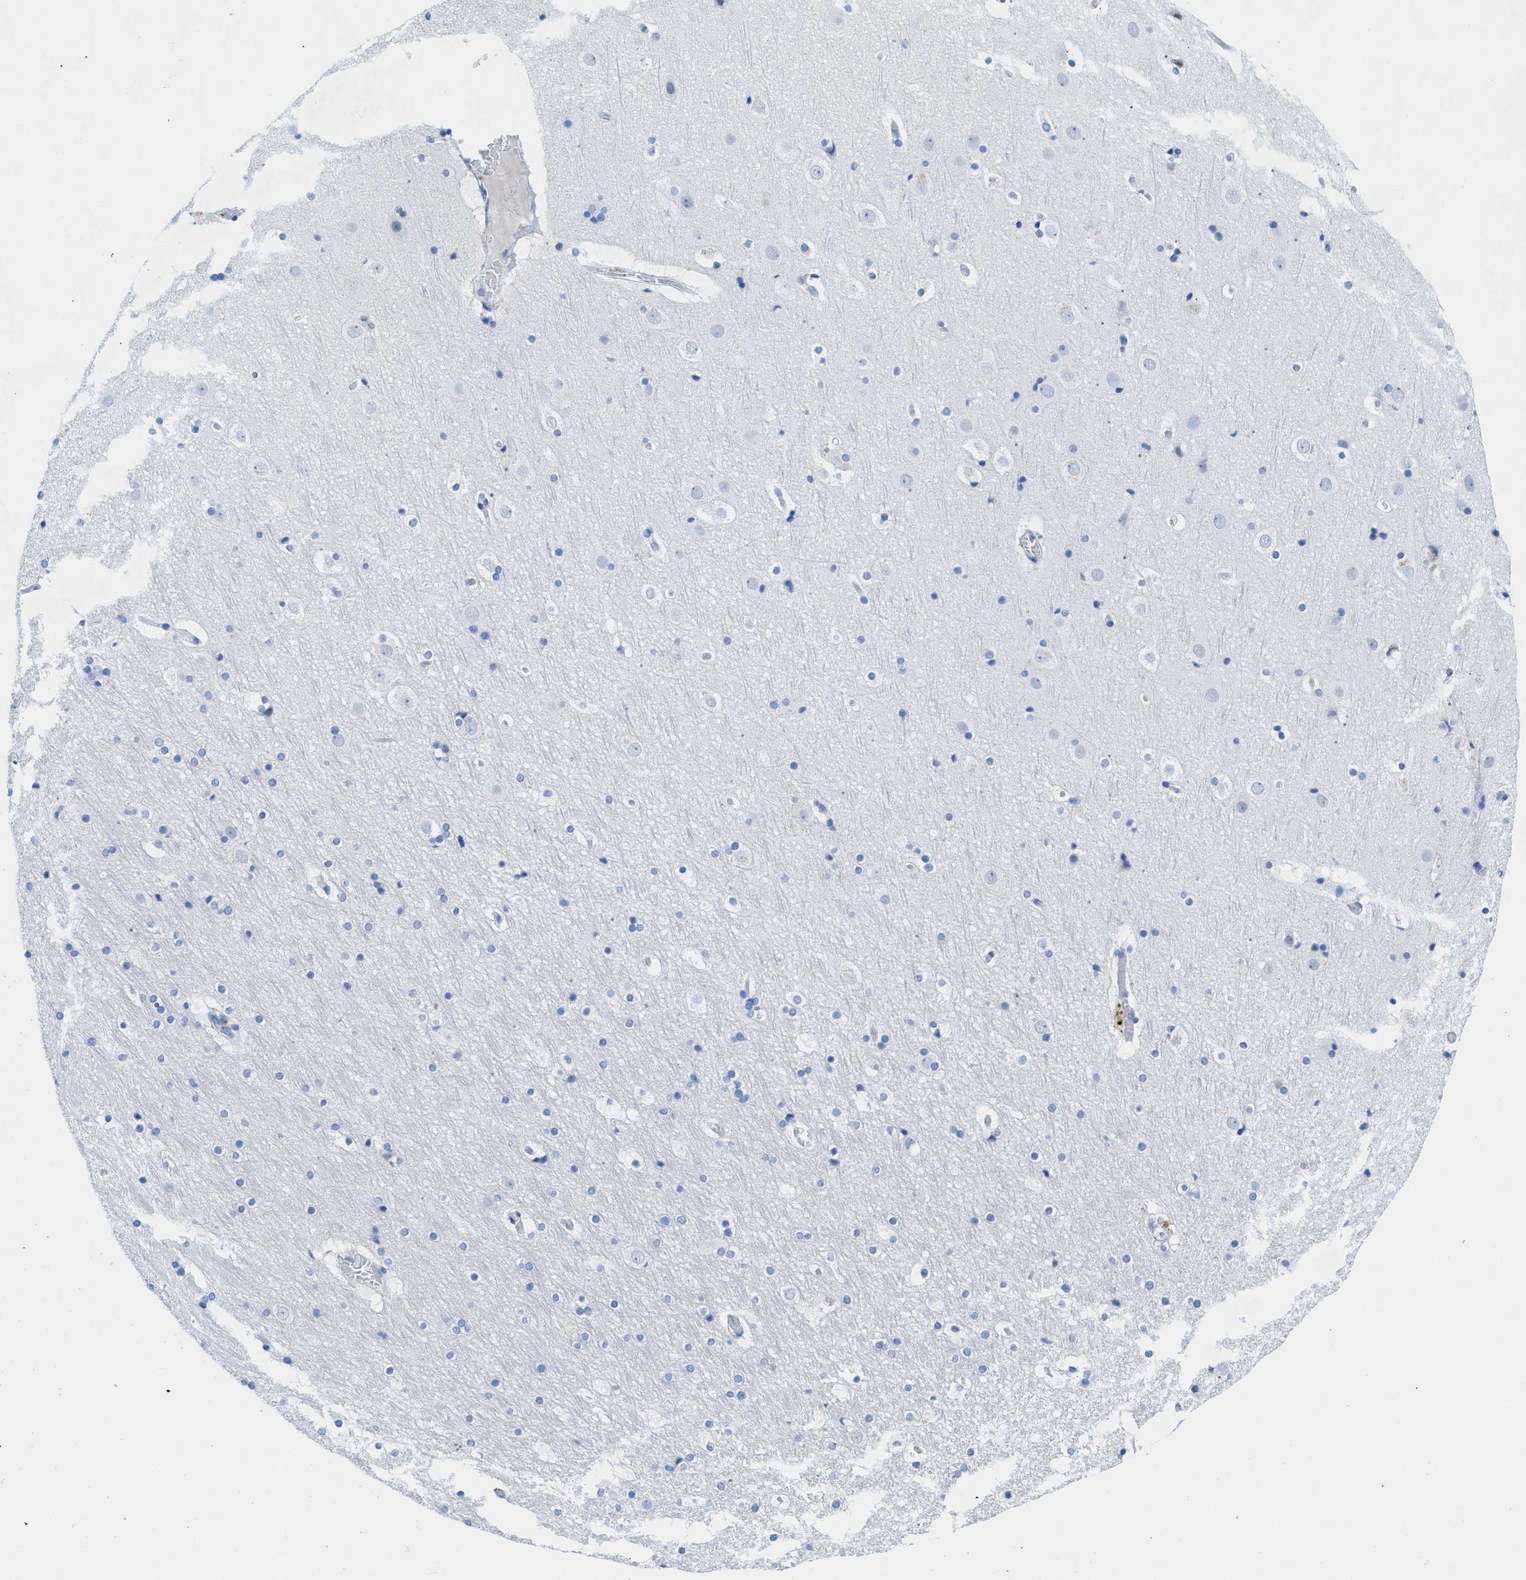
{"staining": {"intensity": "negative", "quantity": "none", "location": "none"}, "tissue": "cerebral cortex", "cell_type": "Endothelial cells", "image_type": "normal", "snomed": [{"axis": "morphology", "description": "Normal tissue, NOS"}, {"axis": "topography", "description": "Cerebral cortex"}], "caption": "Immunohistochemistry (IHC) of unremarkable cerebral cortex shows no expression in endothelial cells. (DAB (3,3'-diaminobenzidine) IHC with hematoxylin counter stain).", "gene": "TCL1A", "patient": {"sex": "male", "age": 57}}